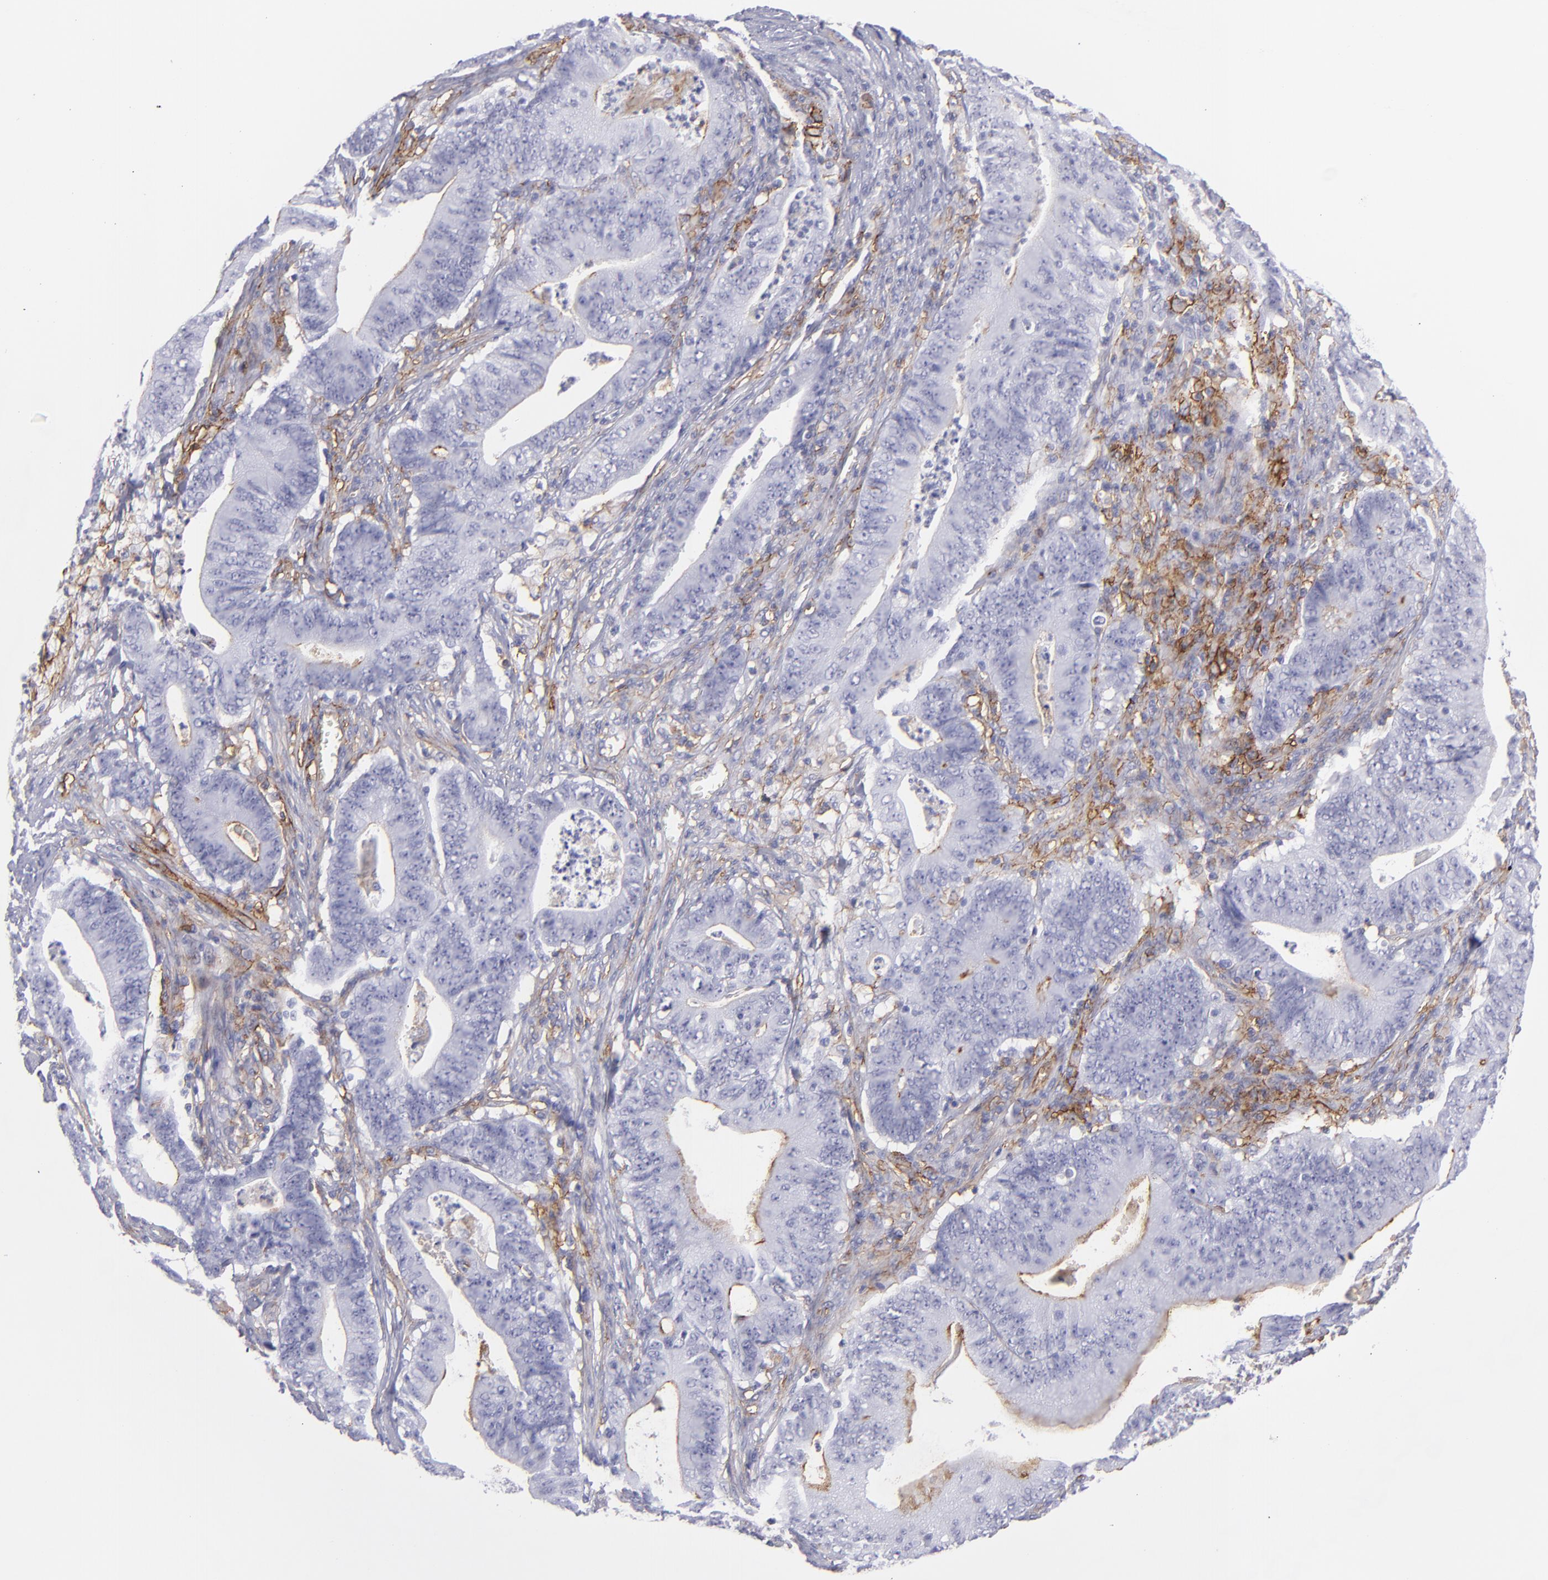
{"staining": {"intensity": "negative", "quantity": "none", "location": "none"}, "tissue": "stomach cancer", "cell_type": "Tumor cells", "image_type": "cancer", "snomed": [{"axis": "morphology", "description": "Adenocarcinoma, NOS"}, {"axis": "topography", "description": "Stomach, lower"}], "caption": "An image of stomach cancer stained for a protein demonstrates no brown staining in tumor cells. The staining was performed using DAB (3,3'-diaminobenzidine) to visualize the protein expression in brown, while the nuclei were stained in blue with hematoxylin (Magnification: 20x).", "gene": "ACE", "patient": {"sex": "female", "age": 86}}